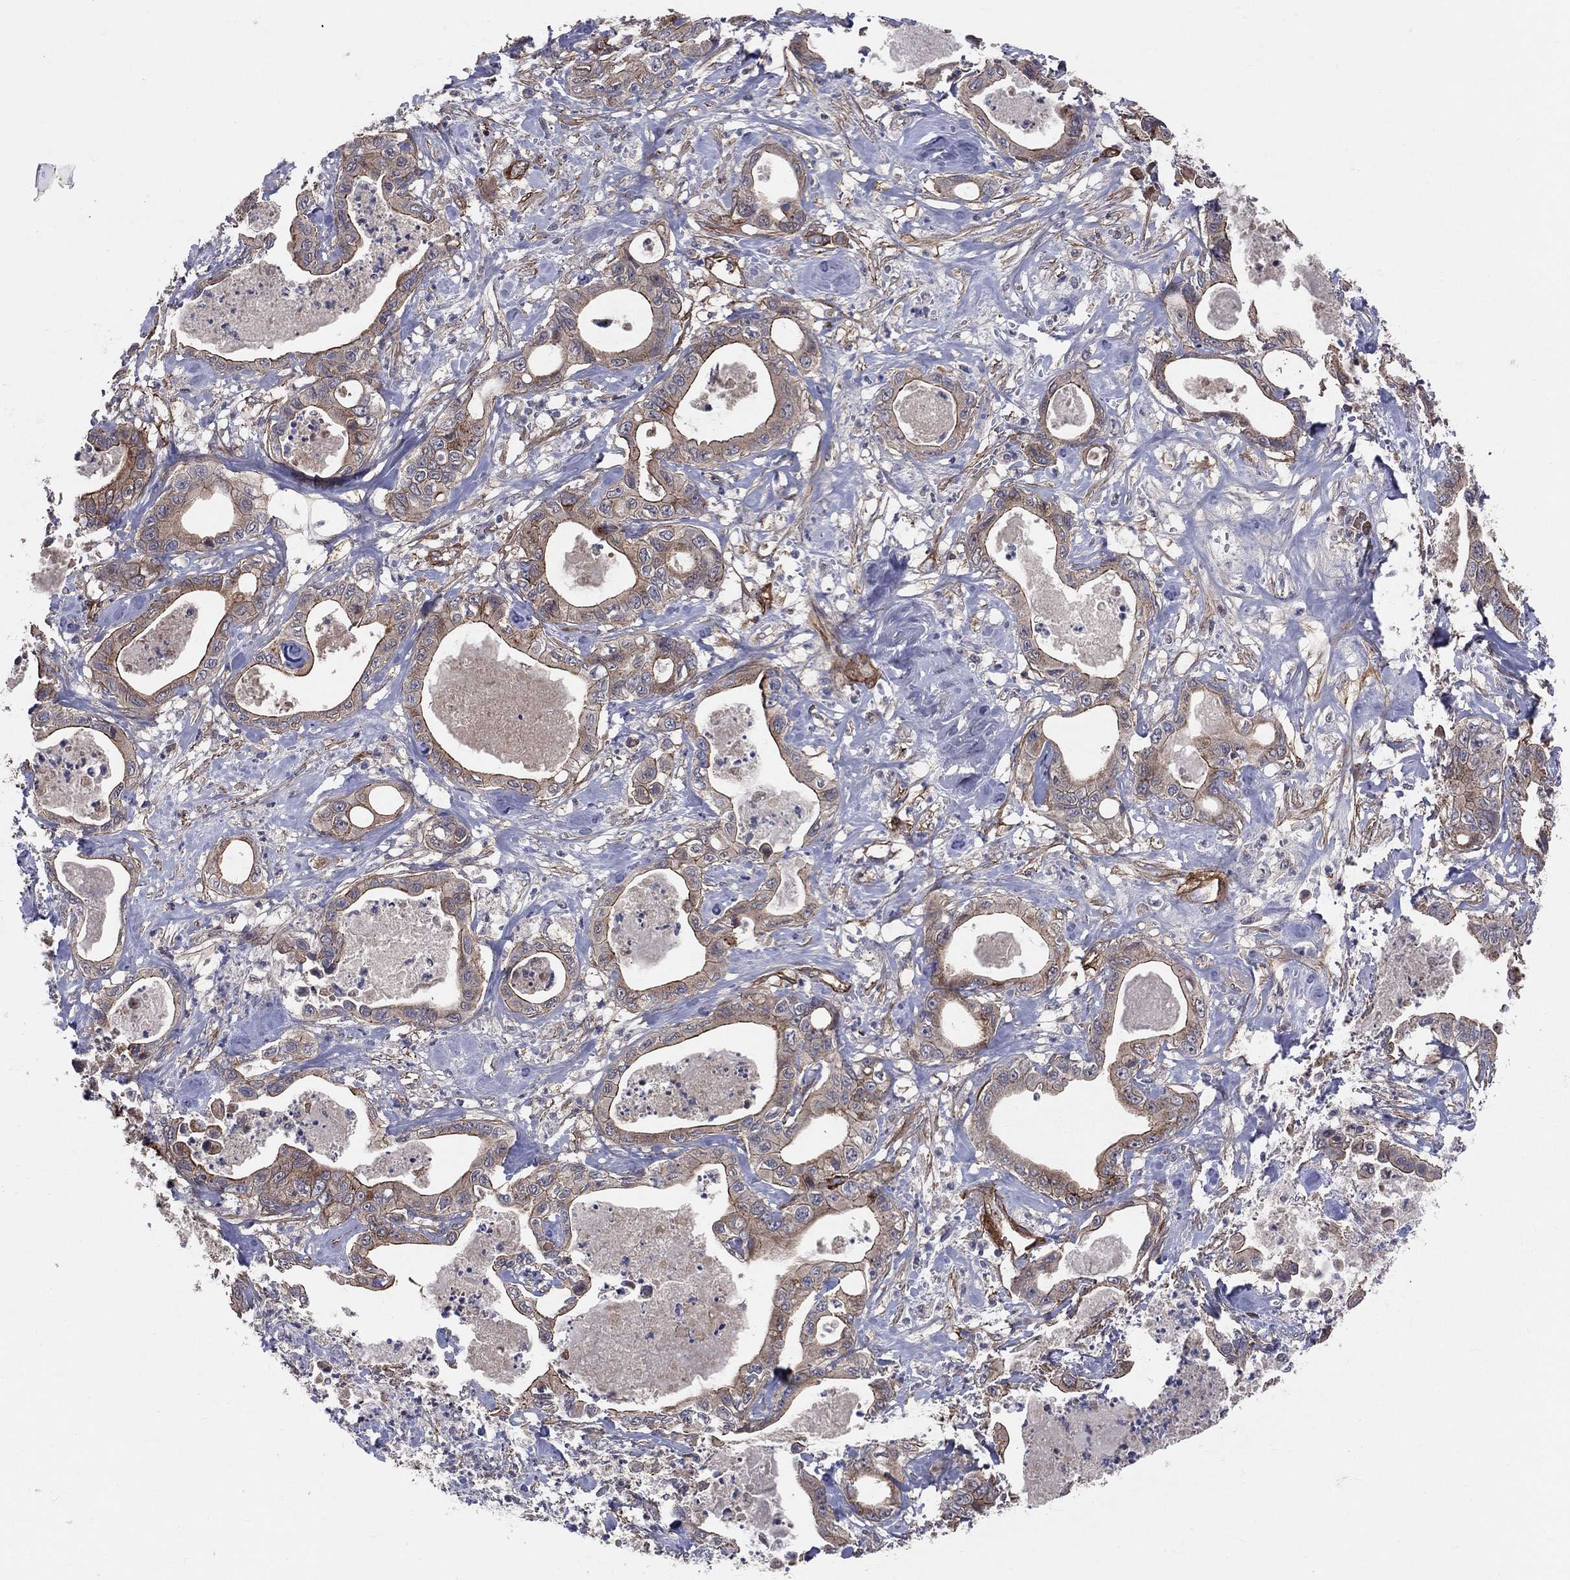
{"staining": {"intensity": "moderate", "quantity": "25%-75%", "location": "cytoplasmic/membranous"}, "tissue": "pancreatic cancer", "cell_type": "Tumor cells", "image_type": "cancer", "snomed": [{"axis": "morphology", "description": "Adenocarcinoma, NOS"}, {"axis": "topography", "description": "Pancreas"}], "caption": "Adenocarcinoma (pancreatic) tissue demonstrates moderate cytoplasmic/membranous expression in approximately 25%-75% of tumor cells, visualized by immunohistochemistry.", "gene": "ENTPD1", "patient": {"sex": "male", "age": 71}}